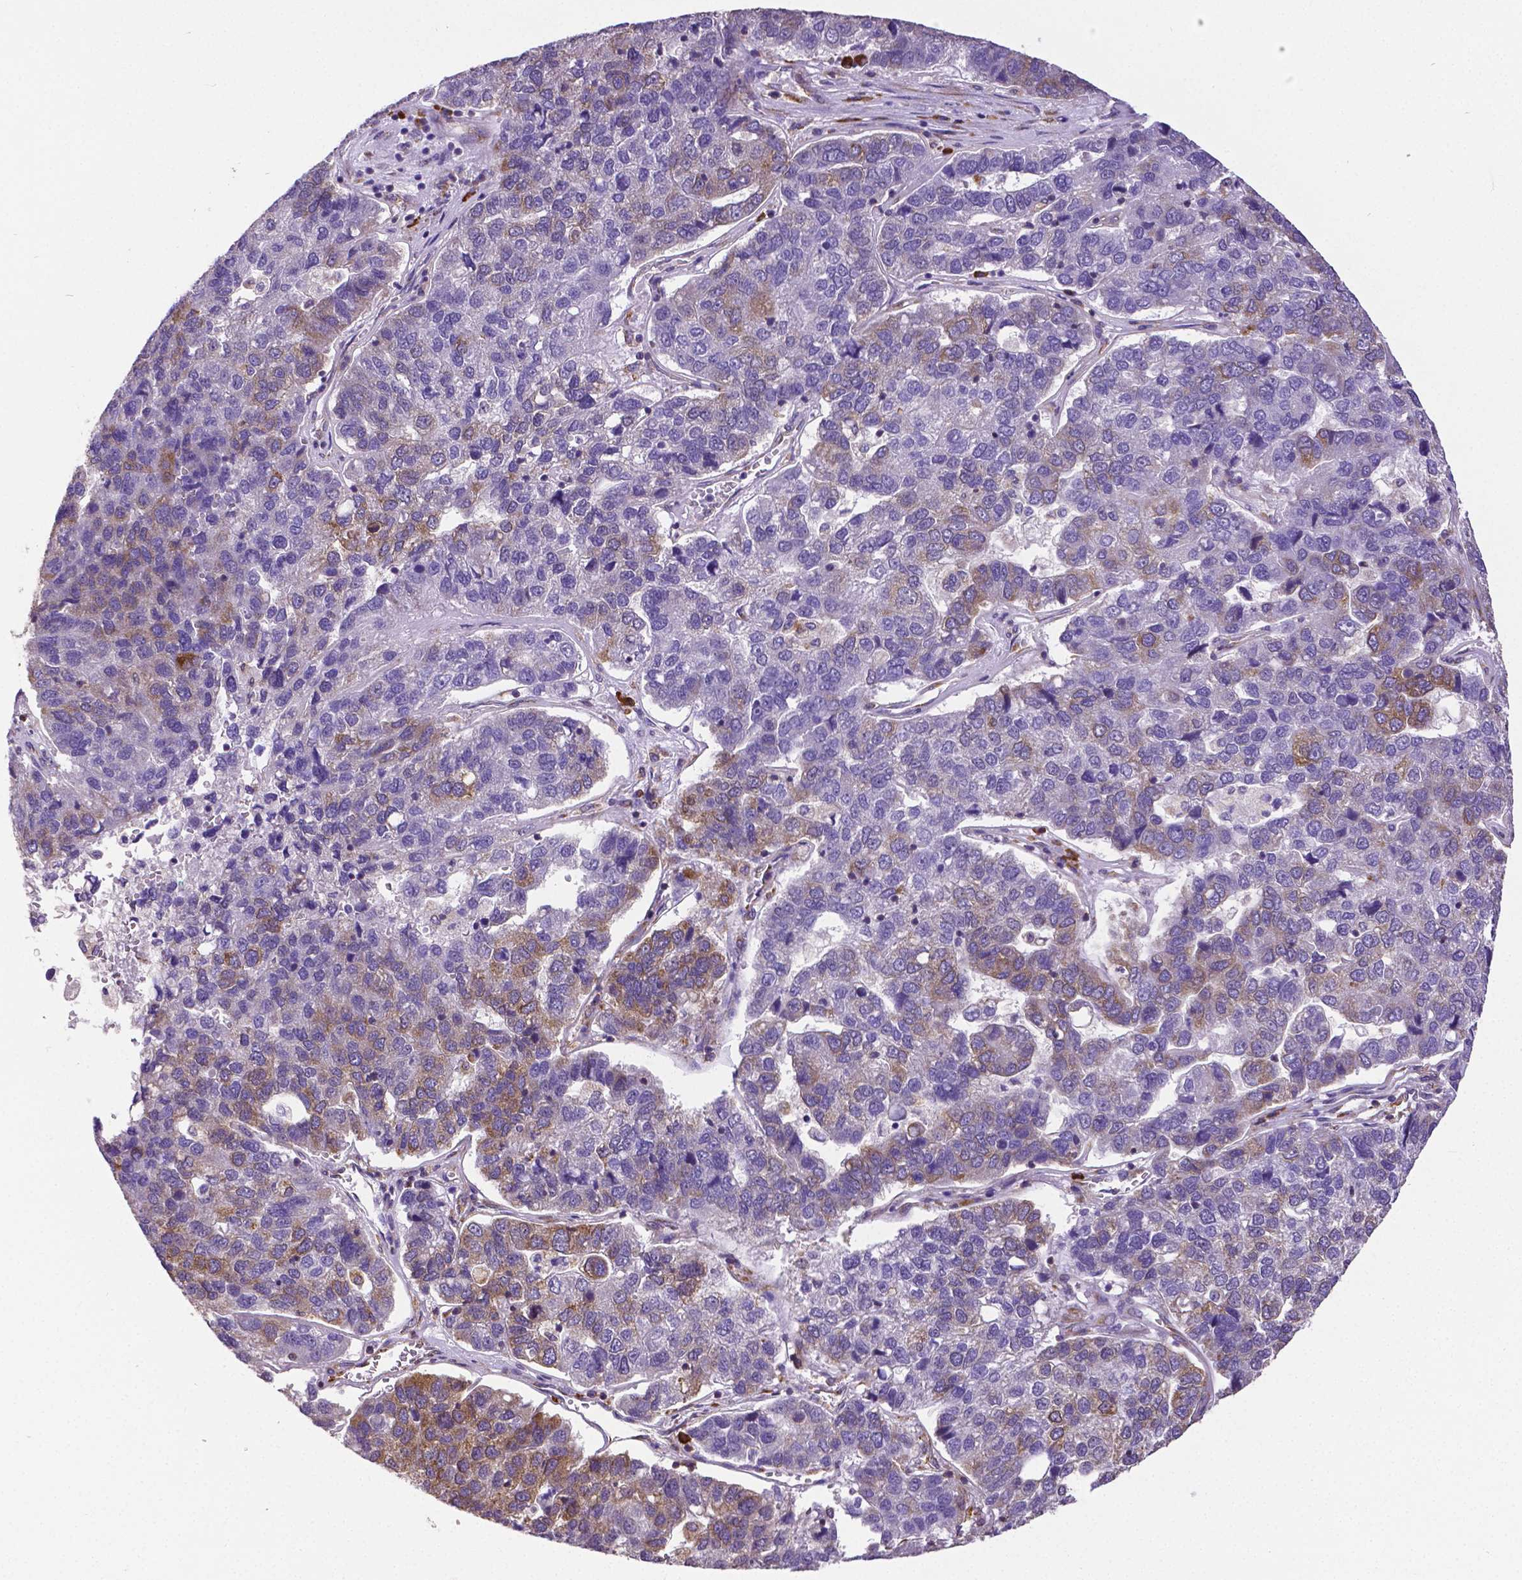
{"staining": {"intensity": "moderate", "quantity": "<25%", "location": "cytoplasmic/membranous"}, "tissue": "pancreatic cancer", "cell_type": "Tumor cells", "image_type": "cancer", "snomed": [{"axis": "morphology", "description": "Adenocarcinoma, NOS"}, {"axis": "topography", "description": "Pancreas"}], "caption": "Immunohistochemistry (IHC) histopathology image of human pancreatic adenocarcinoma stained for a protein (brown), which exhibits low levels of moderate cytoplasmic/membranous positivity in approximately <25% of tumor cells.", "gene": "MTDH", "patient": {"sex": "female", "age": 61}}